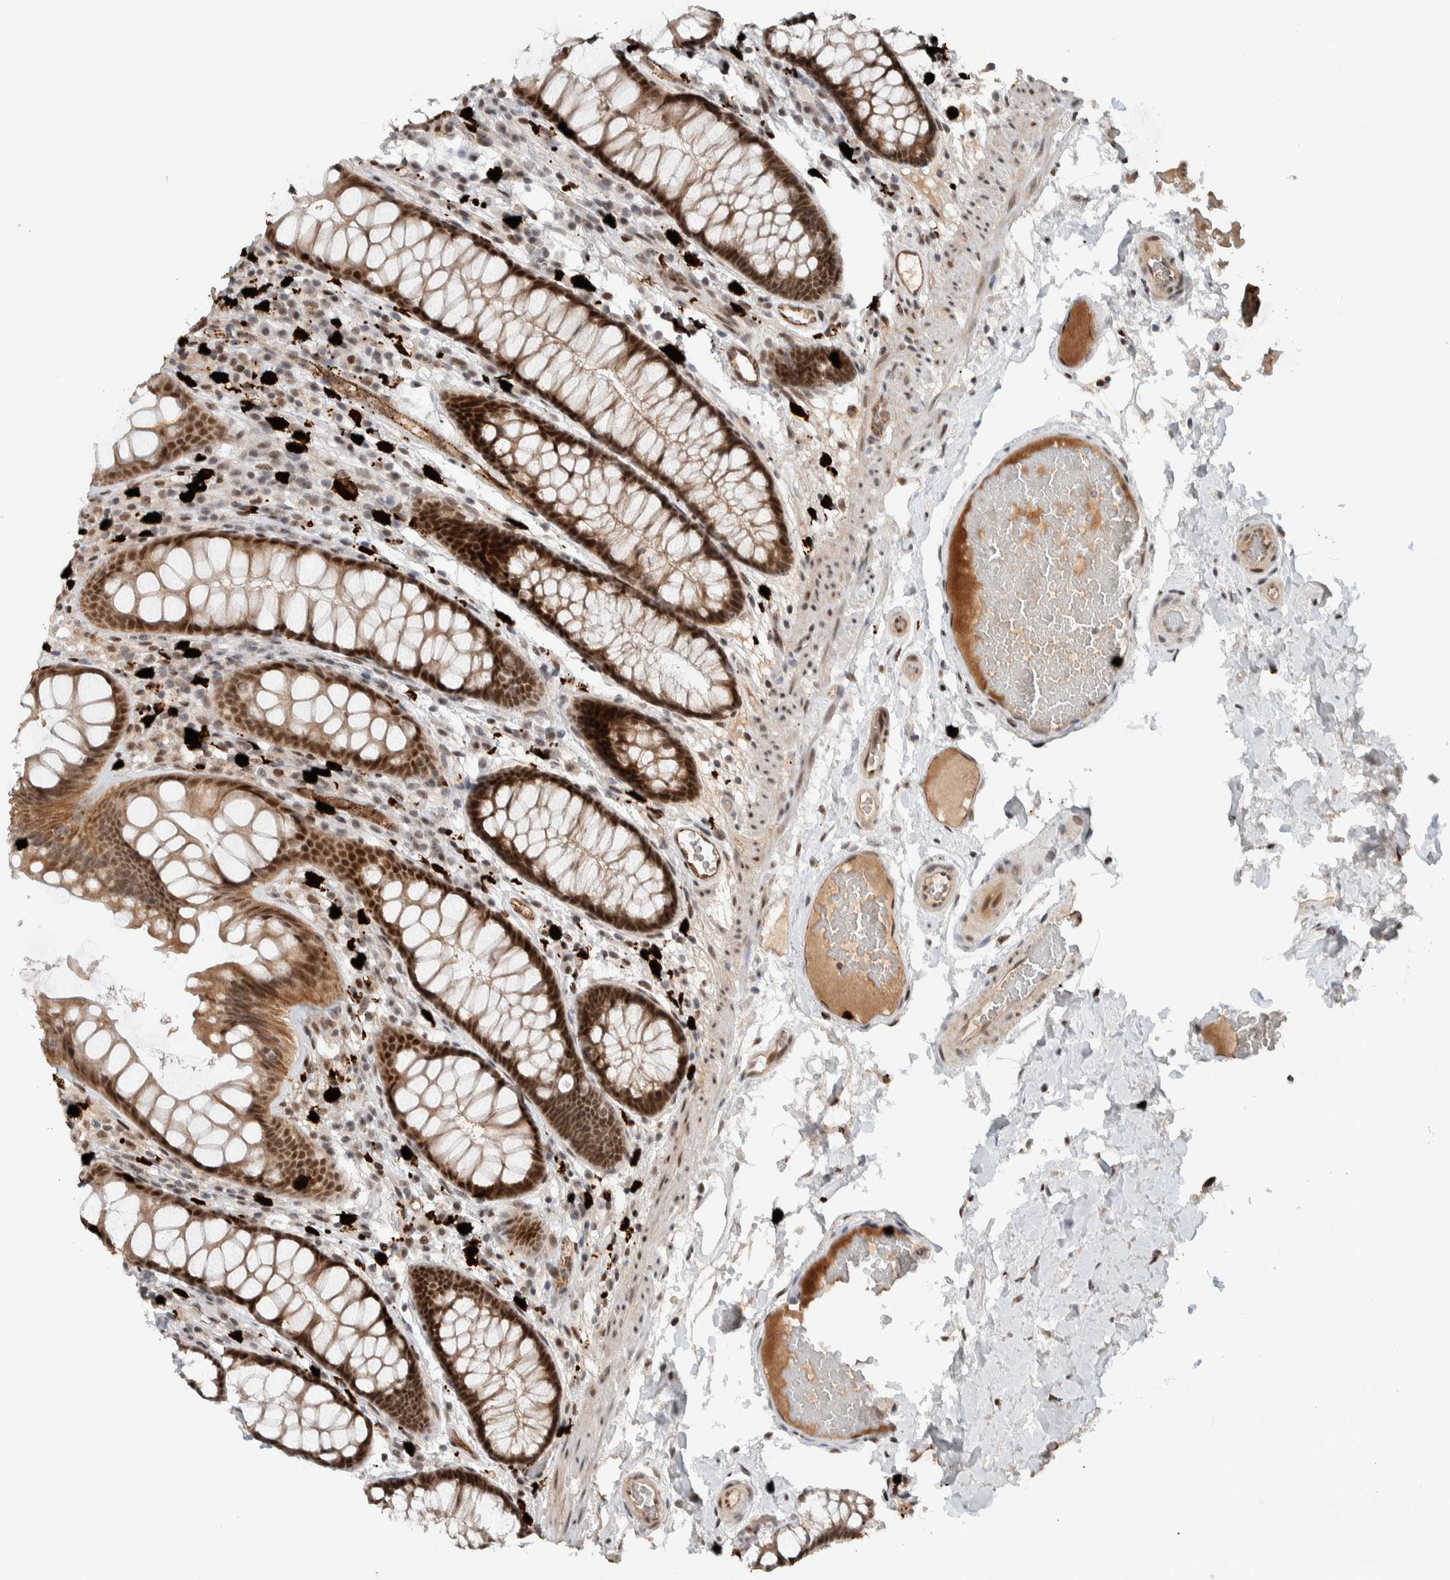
{"staining": {"intensity": "moderate", "quantity": ">75%", "location": "cytoplasmic/membranous,nuclear"}, "tissue": "colon", "cell_type": "Endothelial cells", "image_type": "normal", "snomed": [{"axis": "morphology", "description": "Normal tissue, NOS"}, {"axis": "topography", "description": "Colon"}], "caption": "IHC image of normal colon: colon stained using immunohistochemistry displays medium levels of moderate protein expression localized specifically in the cytoplasmic/membranous,nuclear of endothelial cells, appearing as a cytoplasmic/membranous,nuclear brown color.", "gene": "ZFP91", "patient": {"sex": "female", "age": 56}}